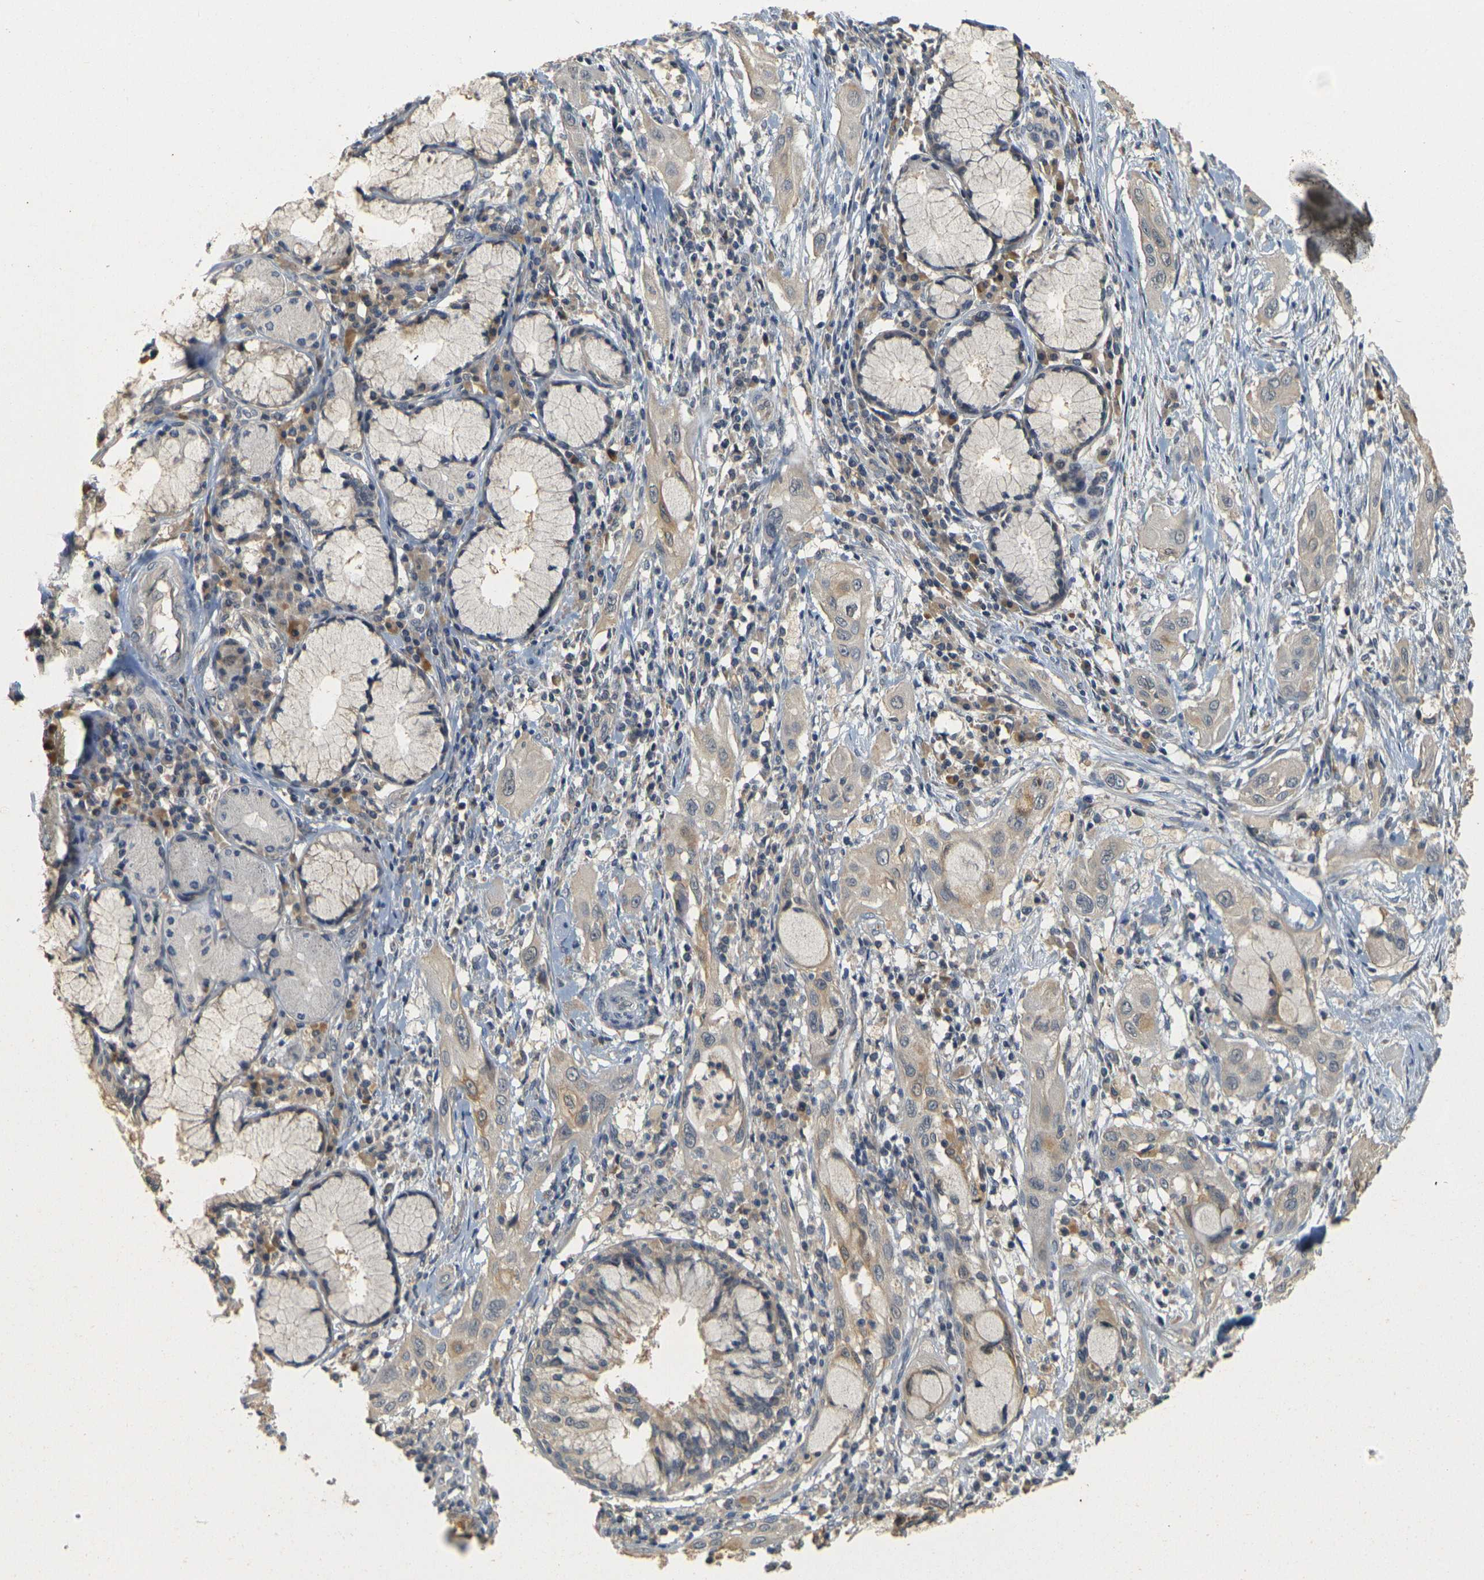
{"staining": {"intensity": "weak", "quantity": ">75%", "location": "cytoplasmic/membranous"}, "tissue": "lung cancer", "cell_type": "Tumor cells", "image_type": "cancer", "snomed": [{"axis": "morphology", "description": "Squamous cell carcinoma, NOS"}, {"axis": "topography", "description": "Lung"}], "caption": "A brown stain shows weak cytoplasmic/membranous expression of a protein in lung cancer tumor cells.", "gene": "GDAP1", "patient": {"sex": "female", "age": 47}}